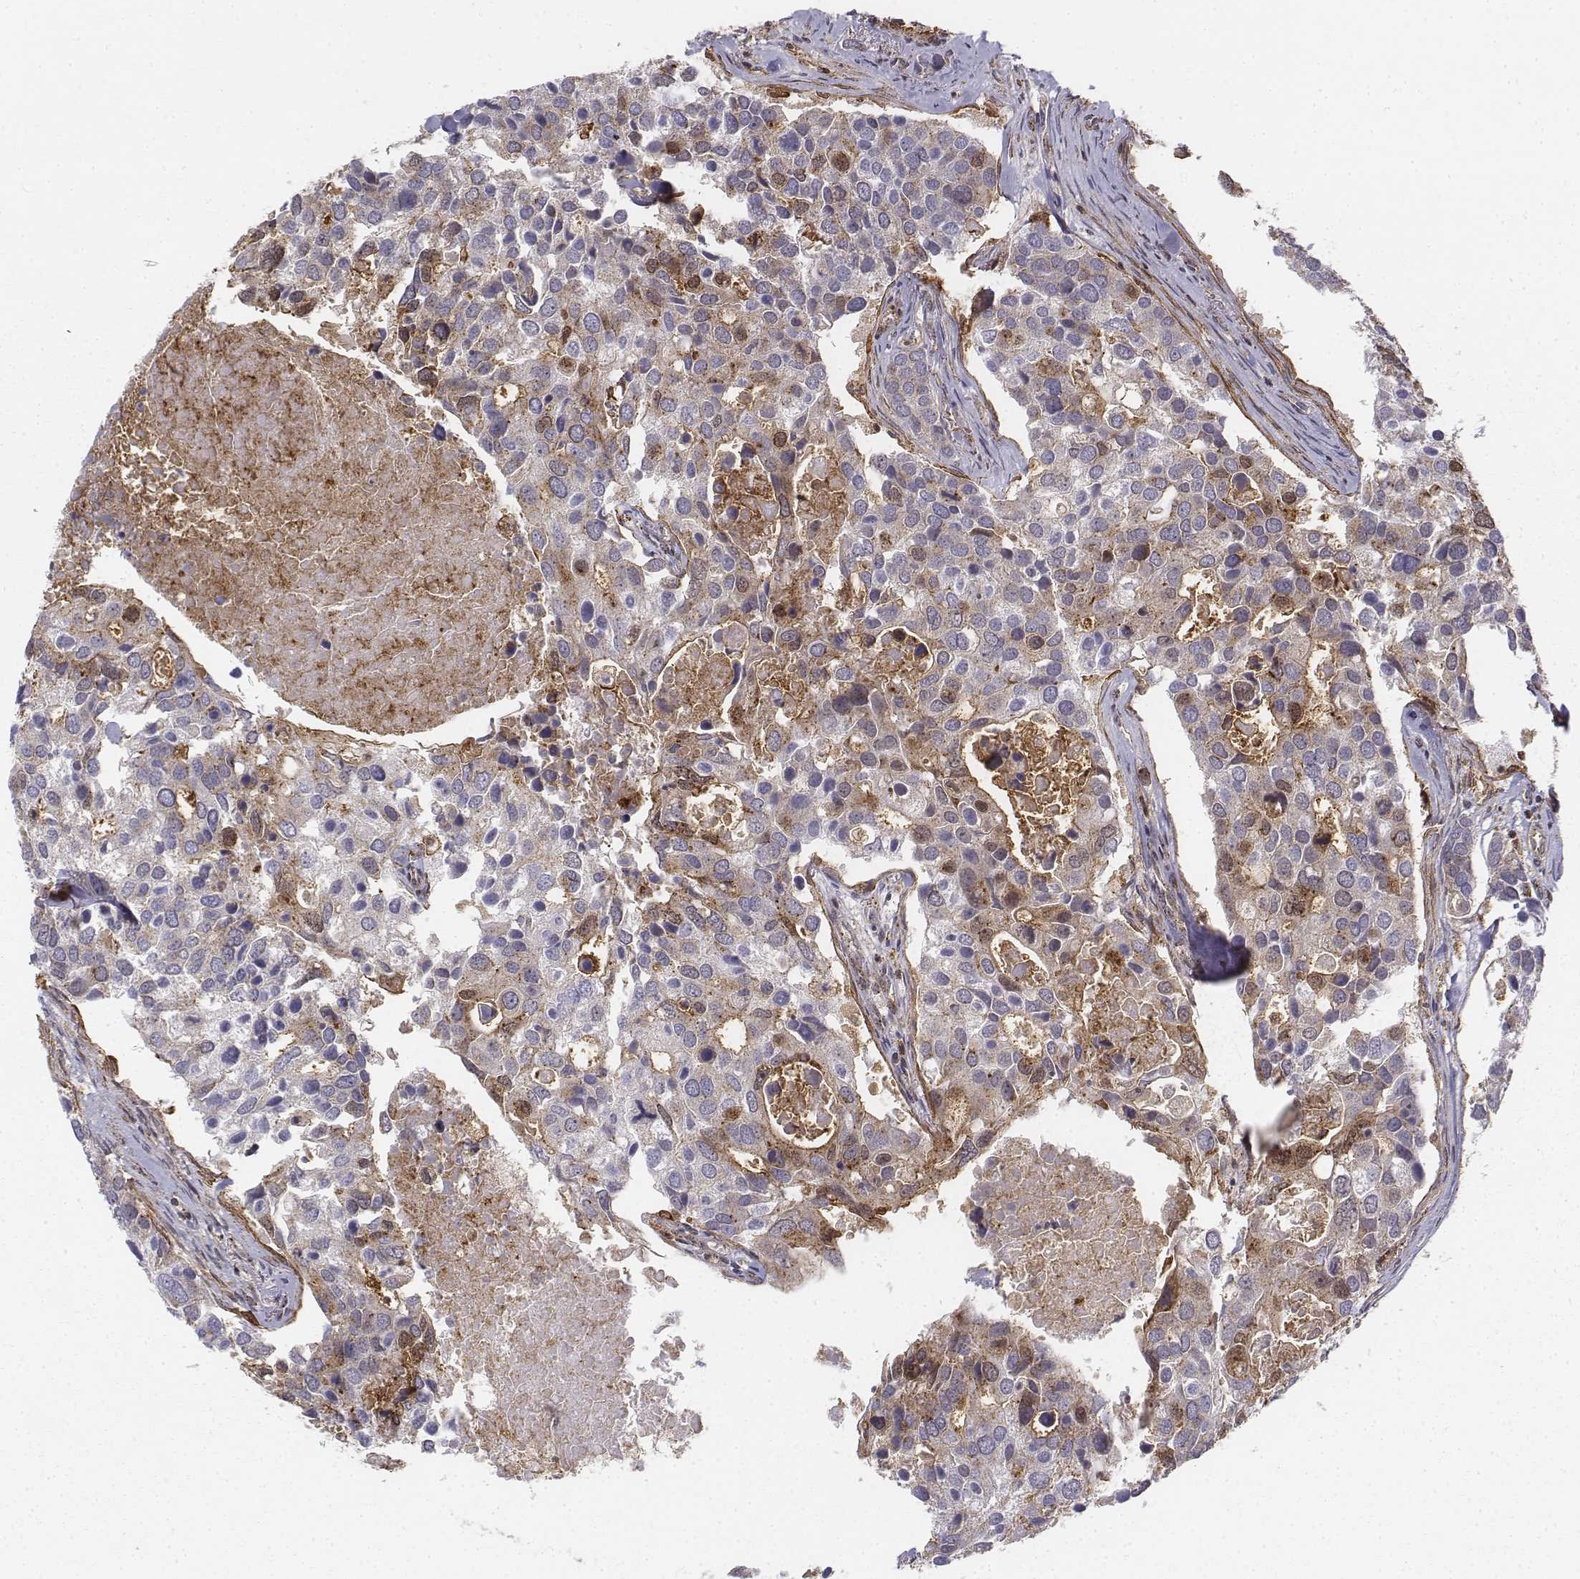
{"staining": {"intensity": "moderate", "quantity": "<25%", "location": "cytoplasmic/membranous"}, "tissue": "breast cancer", "cell_type": "Tumor cells", "image_type": "cancer", "snomed": [{"axis": "morphology", "description": "Duct carcinoma"}, {"axis": "topography", "description": "Breast"}], "caption": "This is an image of immunohistochemistry staining of breast cancer (invasive ductal carcinoma), which shows moderate expression in the cytoplasmic/membranous of tumor cells.", "gene": "ZFYVE19", "patient": {"sex": "female", "age": 83}}